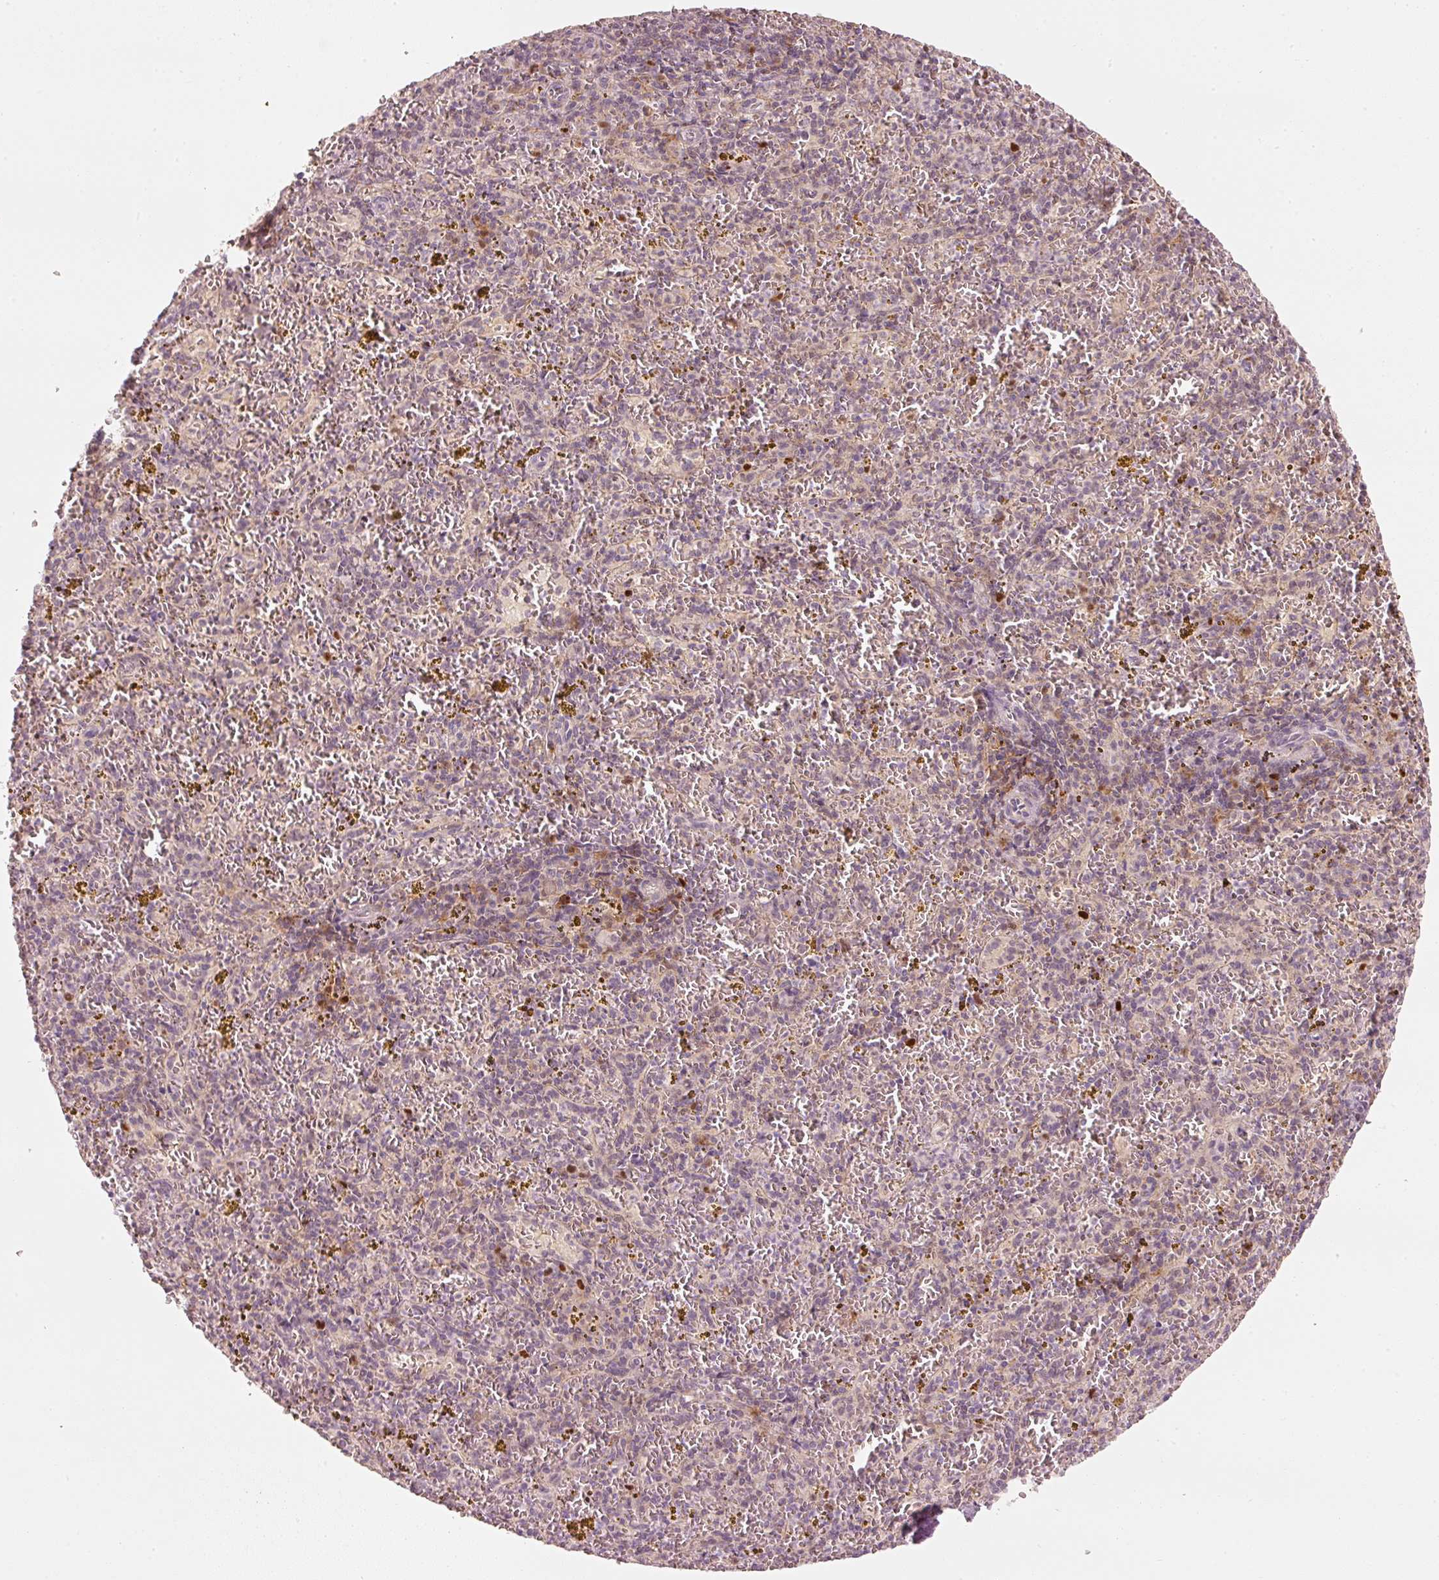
{"staining": {"intensity": "negative", "quantity": "none", "location": "none"}, "tissue": "spleen", "cell_type": "Cells in red pulp", "image_type": "normal", "snomed": [{"axis": "morphology", "description": "Normal tissue, NOS"}, {"axis": "topography", "description": "Spleen"}], "caption": "The photomicrograph displays no significant positivity in cells in red pulp of spleen. (Stains: DAB (3,3'-diaminobenzidine) immunohistochemistry with hematoxylin counter stain, Microscopy: brightfield microscopy at high magnification).", "gene": "TREX2", "patient": {"sex": "male", "age": 57}}